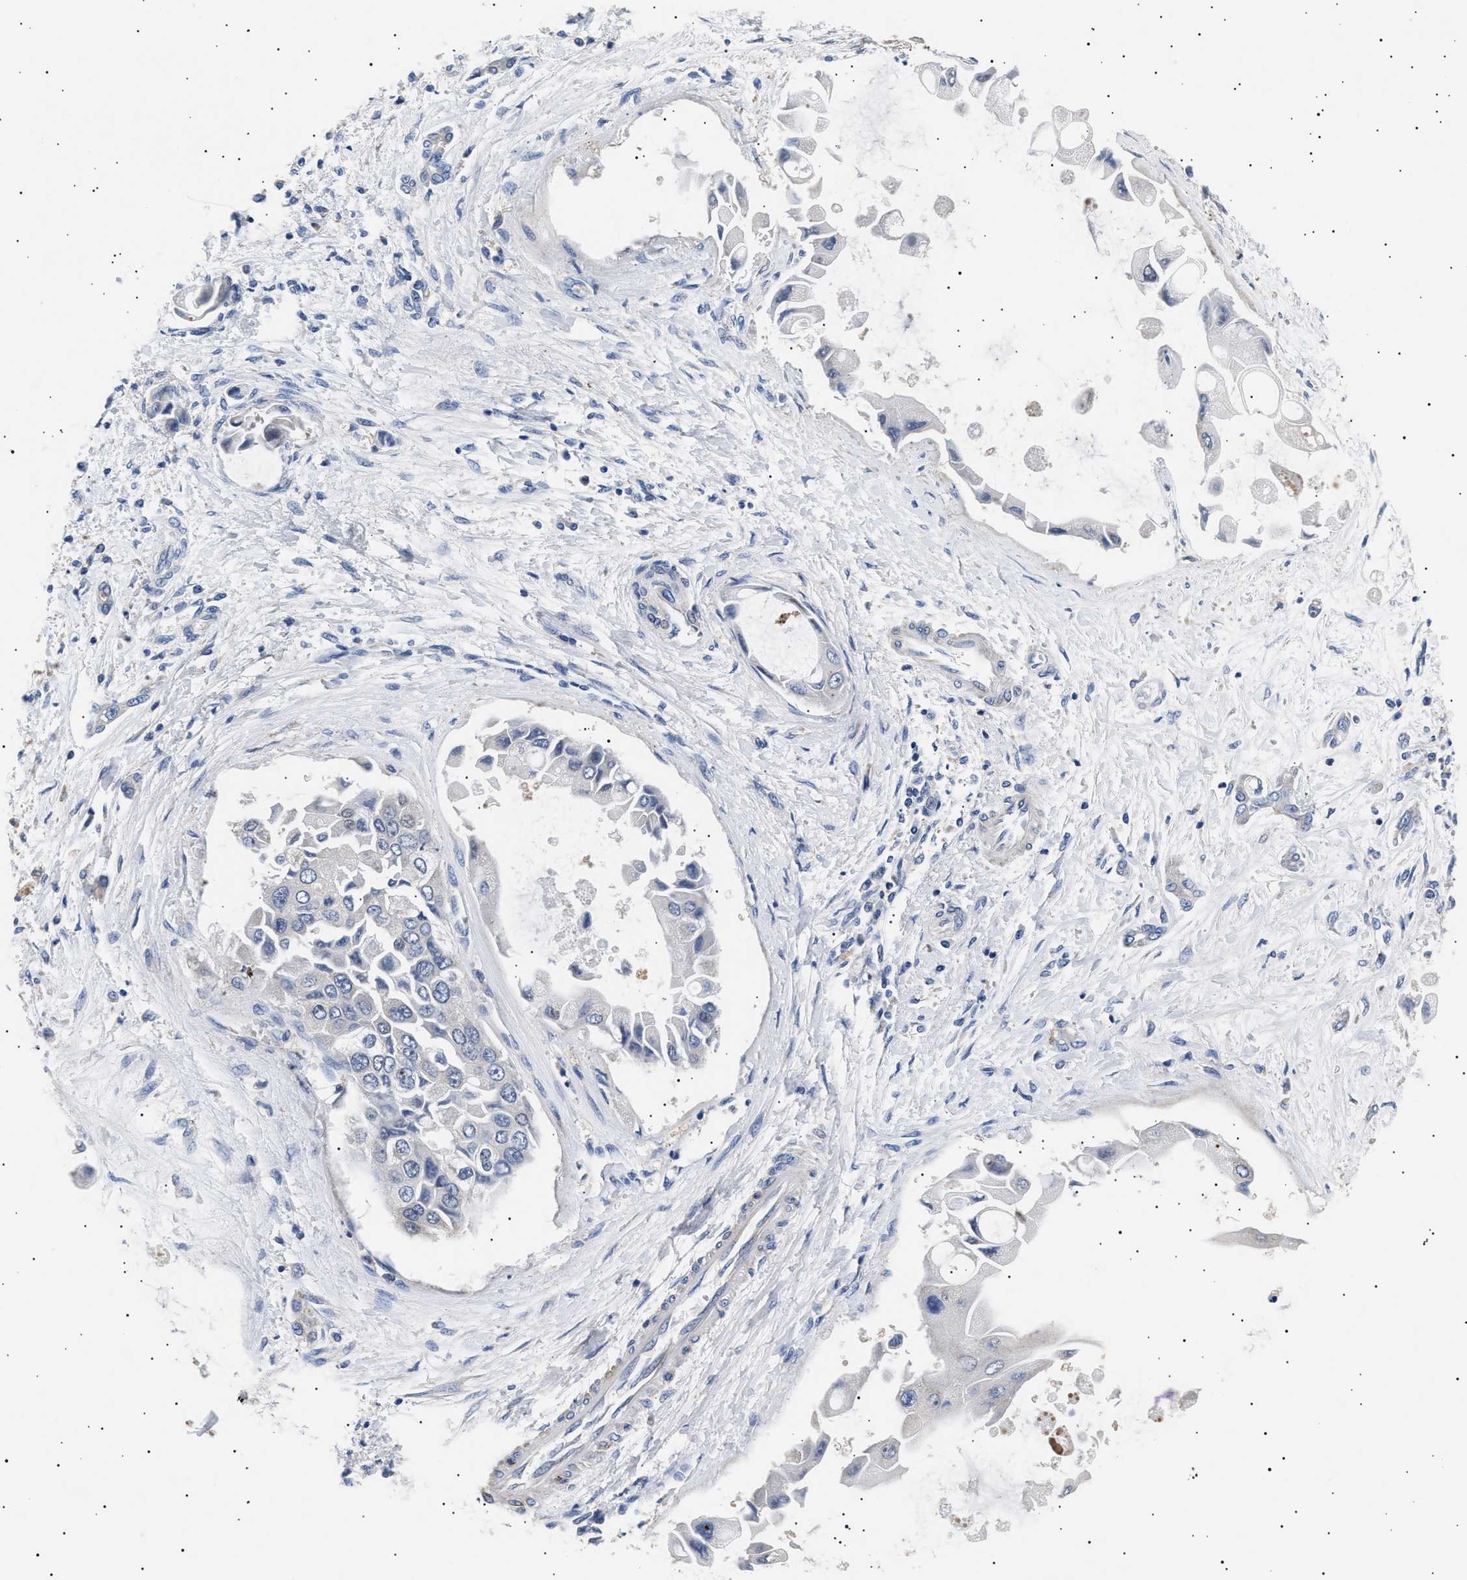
{"staining": {"intensity": "negative", "quantity": "none", "location": "none"}, "tissue": "liver cancer", "cell_type": "Tumor cells", "image_type": "cancer", "snomed": [{"axis": "morphology", "description": "Cholangiocarcinoma"}, {"axis": "topography", "description": "Liver"}], "caption": "IHC micrograph of neoplastic tissue: liver cholangiocarcinoma stained with DAB reveals no significant protein expression in tumor cells. (Brightfield microscopy of DAB (3,3'-diaminobenzidine) immunohistochemistry (IHC) at high magnification).", "gene": "HEMGN", "patient": {"sex": "male", "age": 50}}